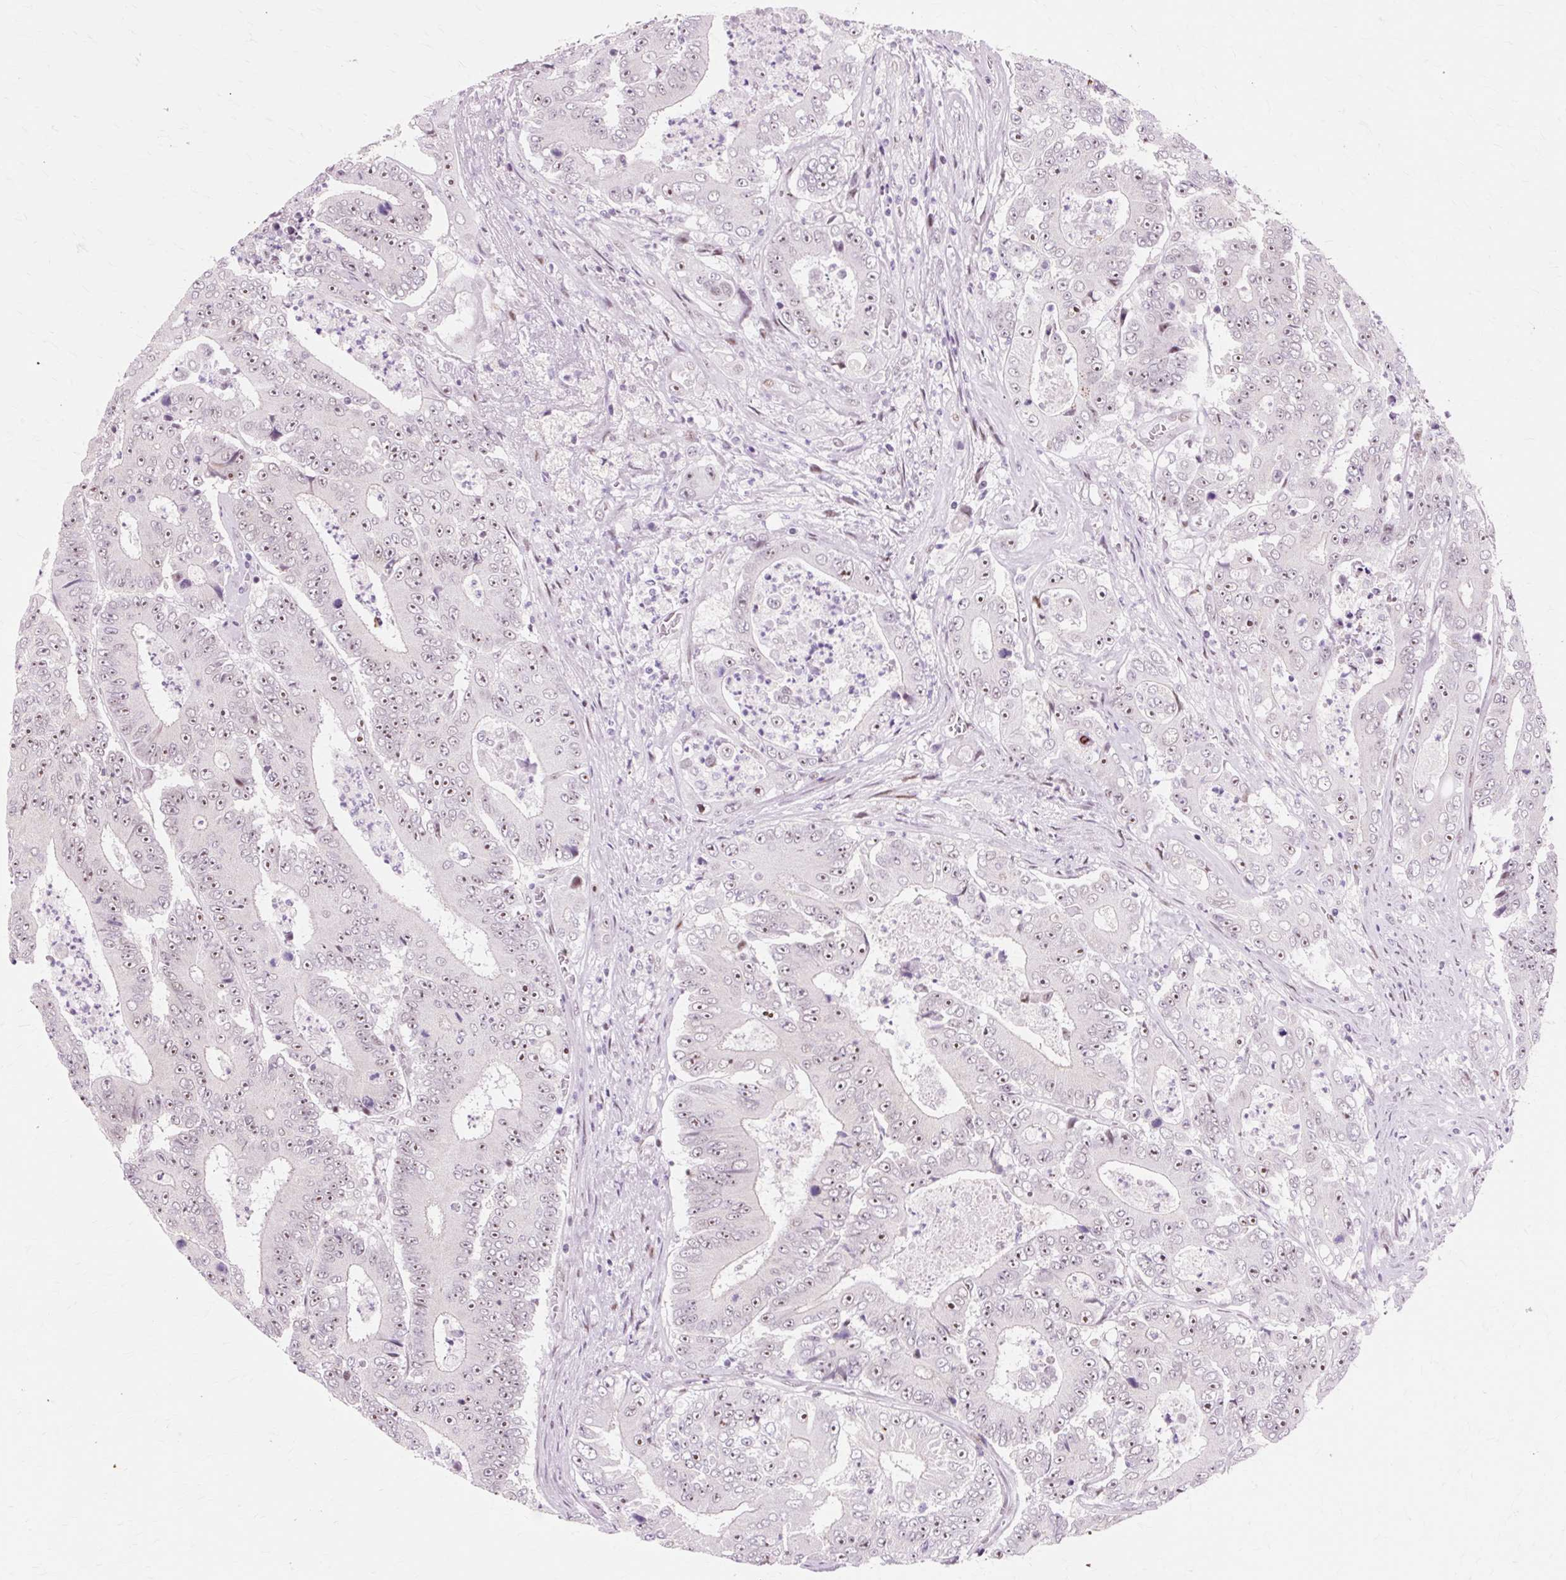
{"staining": {"intensity": "moderate", "quantity": "25%-75%", "location": "nuclear"}, "tissue": "colorectal cancer", "cell_type": "Tumor cells", "image_type": "cancer", "snomed": [{"axis": "morphology", "description": "Adenocarcinoma, NOS"}, {"axis": "topography", "description": "Colon"}], "caption": "Human colorectal adenocarcinoma stained with a protein marker exhibits moderate staining in tumor cells.", "gene": "MACROD2", "patient": {"sex": "male", "age": 83}}